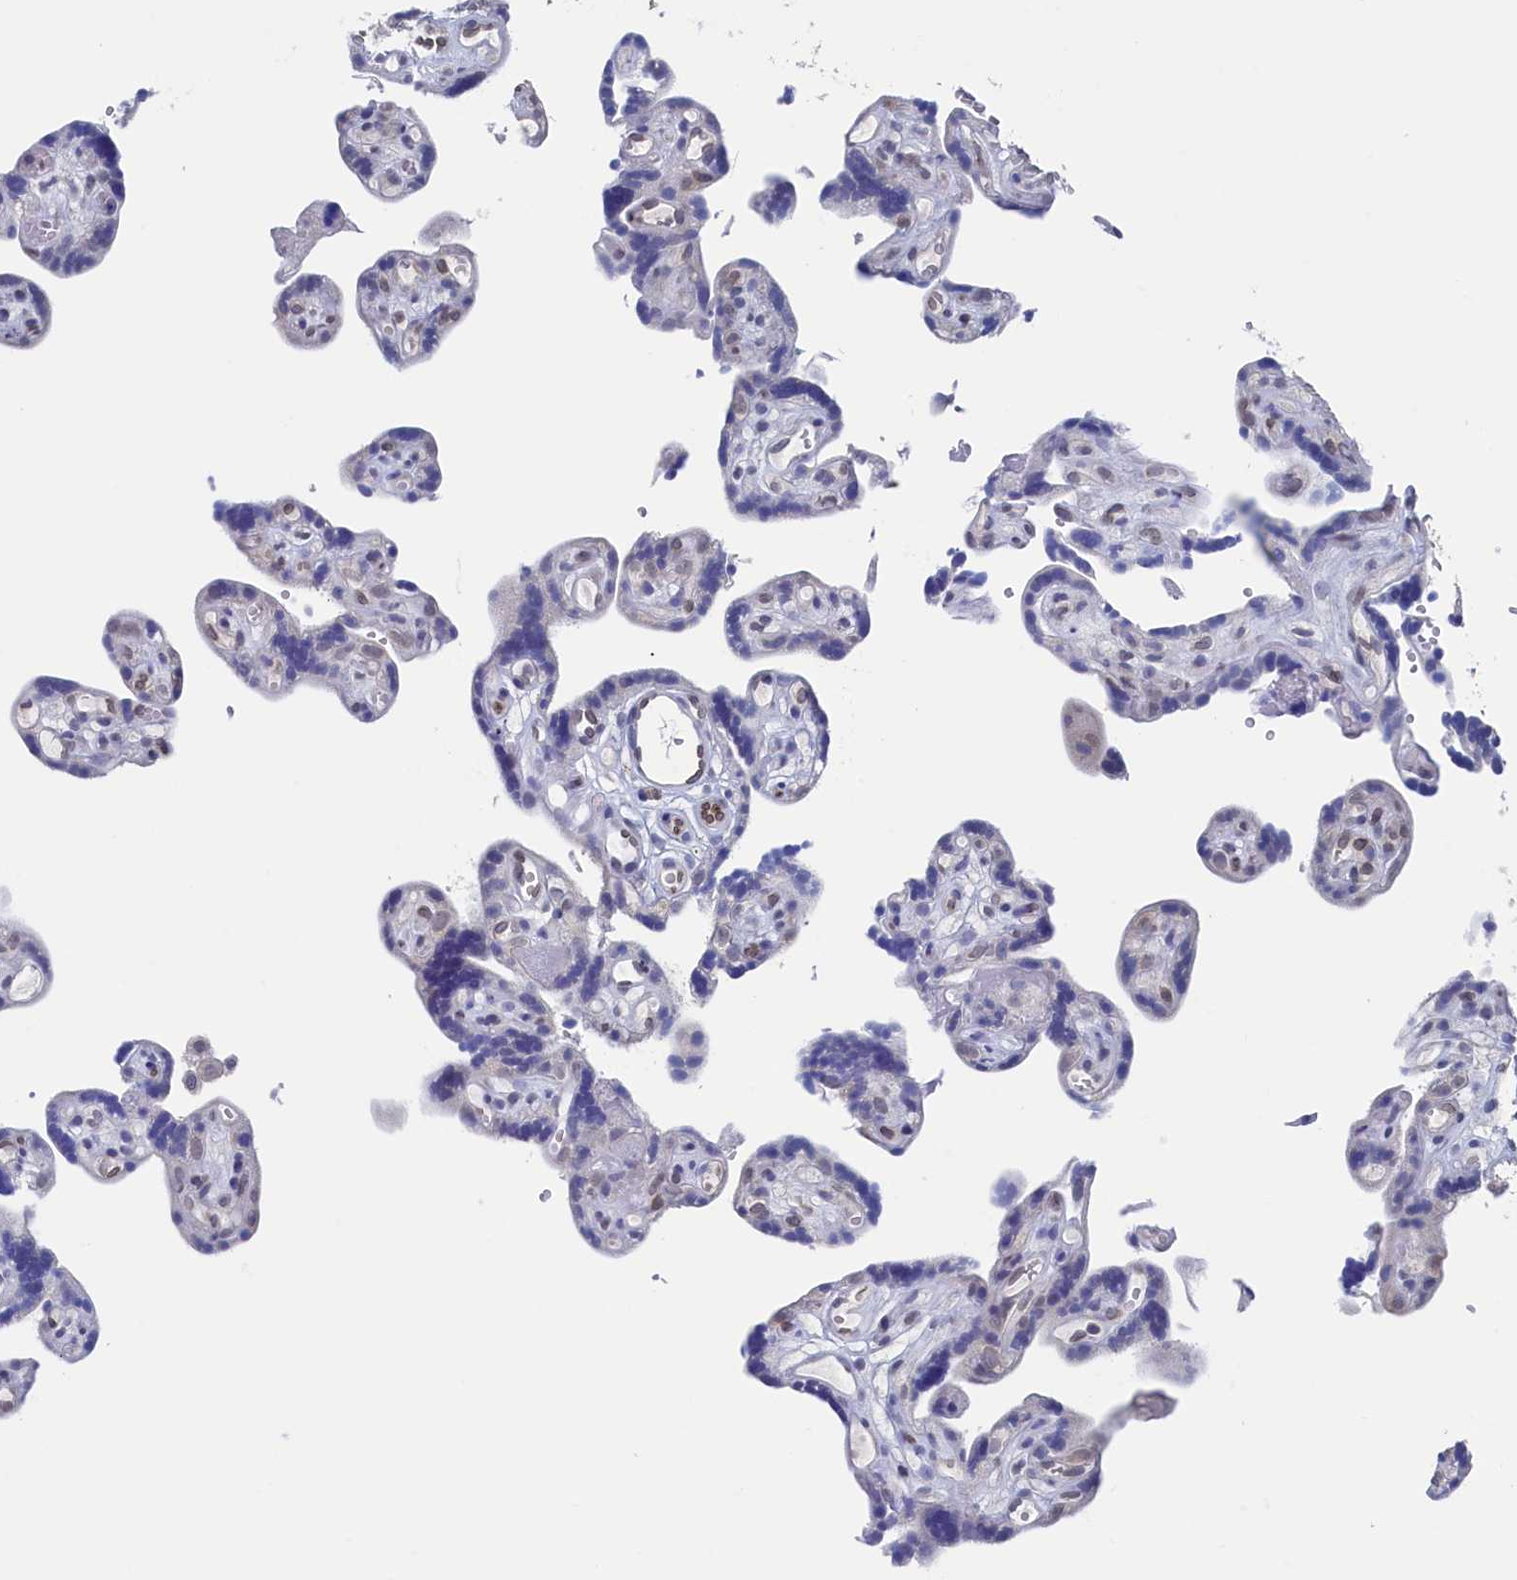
{"staining": {"intensity": "negative", "quantity": "none", "location": "none"}, "tissue": "placenta", "cell_type": "Decidual cells", "image_type": "normal", "snomed": [{"axis": "morphology", "description": "Normal tissue, NOS"}, {"axis": "topography", "description": "Placenta"}], "caption": "Human placenta stained for a protein using immunohistochemistry demonstrates no staining in decidual cells.", "gene": "C11orf54", "patient": {"sex": "female", "age": 30}}